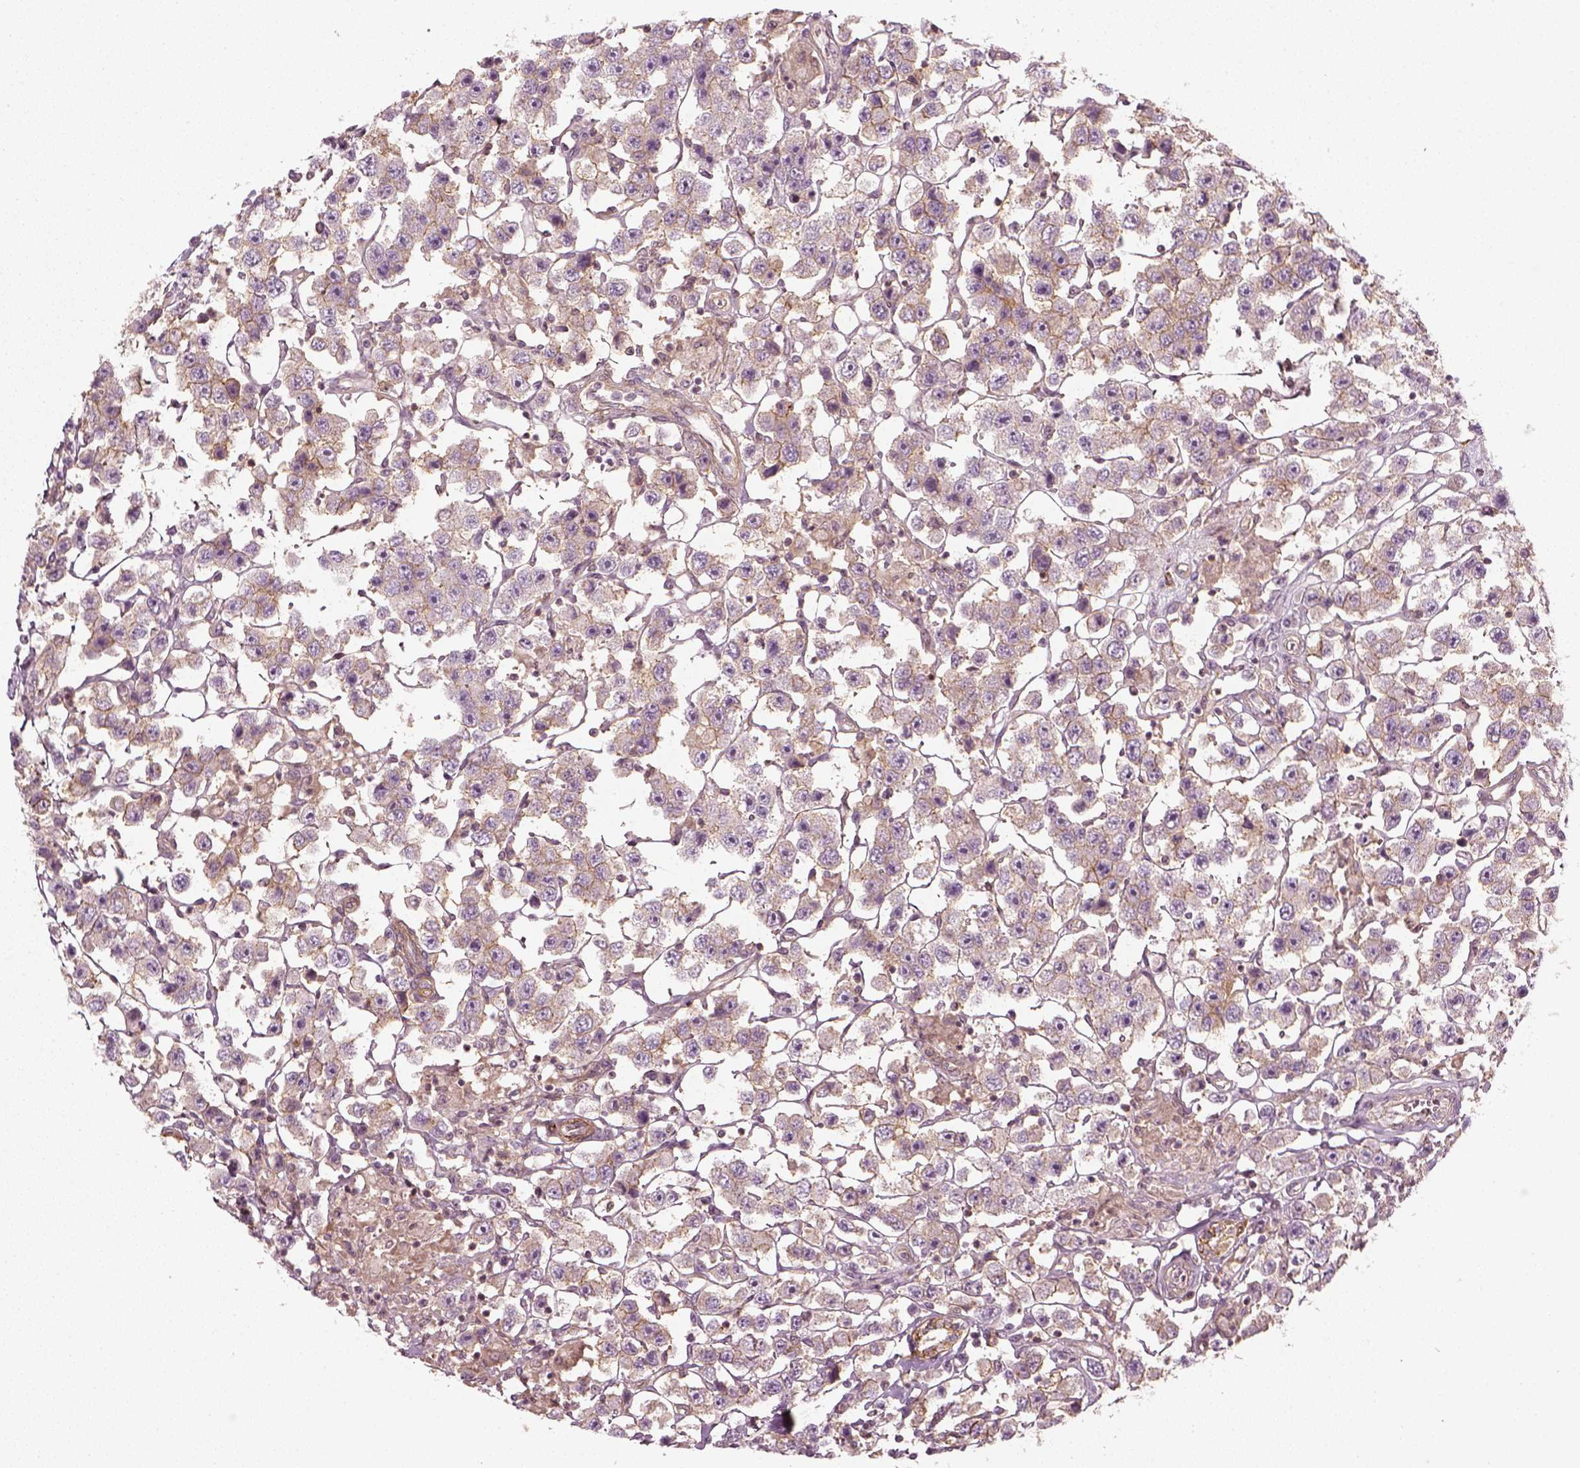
{"staining": {"intensity": "moderate", "quantity": "<25%", "location": "cytoplasmic/membranous"}, "tissue": "testis cancer", "cell_type": "Tumor cells", "image_type": "cancer", "snomed": [{"axis": "morphology", "description": "Seminoma, NOS"}, {"axis": "topography", "description": "Testis"}], "caption": "The image exhibits a brown stain indicating the presence of a protein in the cytoplasmic/membranous of tumor cells in seminoma (testis).", "gene": "NPTN", "patient": {"sex": "male", "age": 45}}